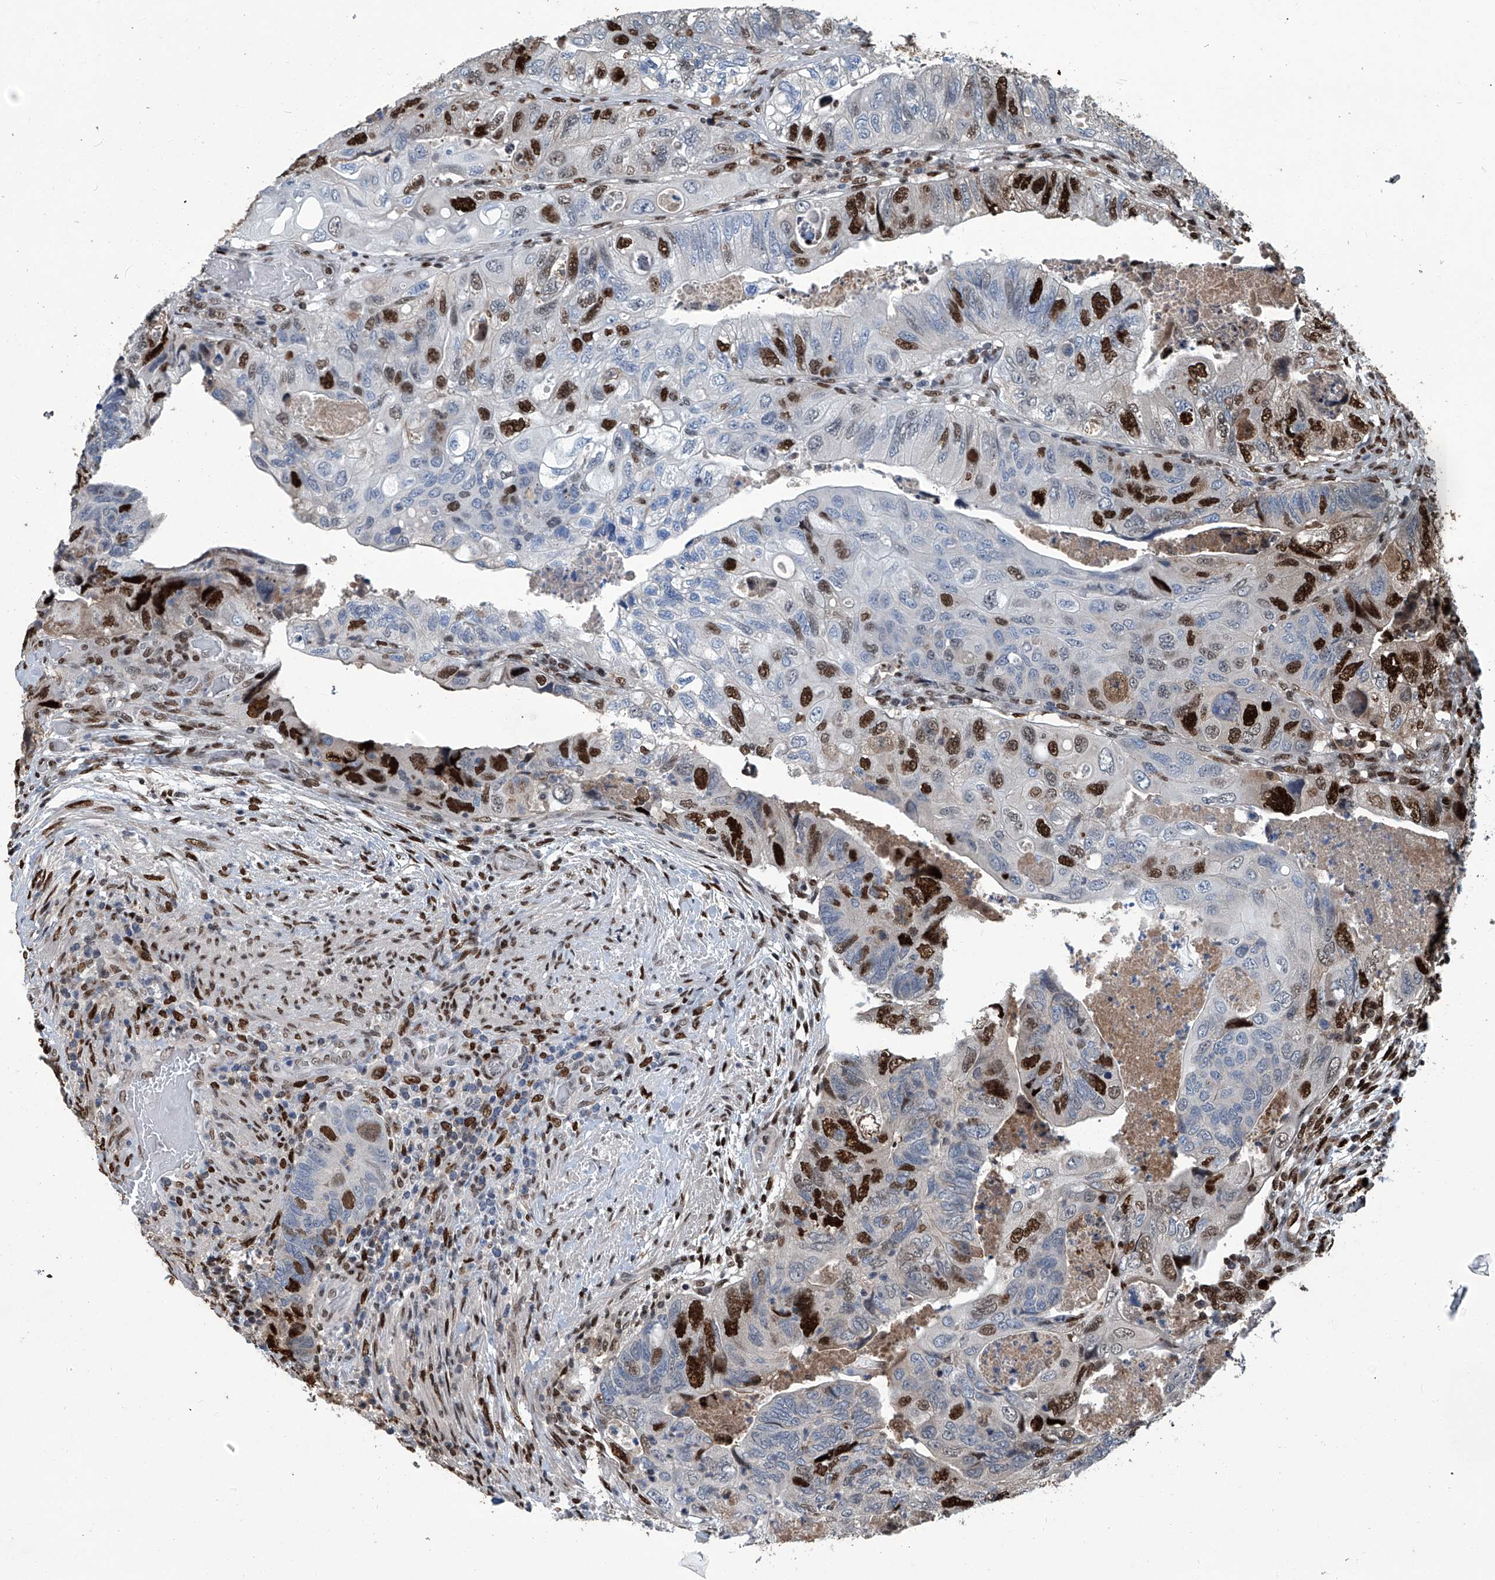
{"staining": {"intensity": "strong", "quantity": "<25%", "location": "nuclear"}, "tissue": "colorectal cancer", "cell_type": "Tumor cells", "image_type": "cancer", "snomed": [{"axis": "morphology", "description": "Adenocarcinoma, NOS"}, {"axis": "topography", "description": "Rectum"}], "caption": "This is an image of immunohistochemistry staining of colorectal cancer (adenocarcinoma), which shows strong staining in the nuclear of tumor cells.", "gene": "PCNA", "patient": {"sex": "male", "age": 63}}